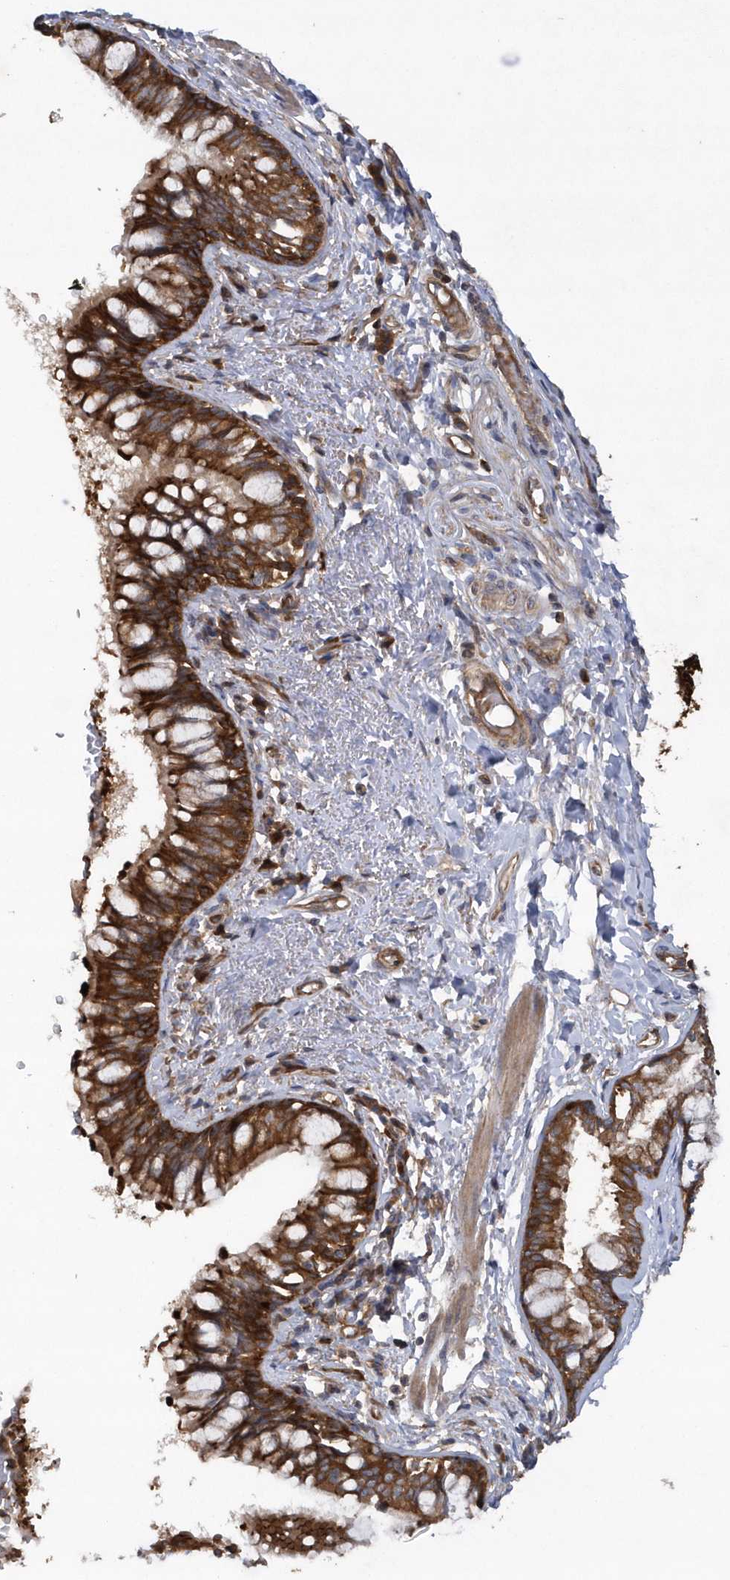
{"staining": {"intensity": "strong", "quantity": ">75%", "location": "cytoplasmic/membranous"}, "tissue": "bronchus", "cell_type": "Respiratory epithelial cells", "image_type": "normal", "snomed": [{"axis": "morphology", "description": "Normal tissue, NOS"}, {"axis": "topography", "description": "Cartilage tissue"}, {"axis": "topography", "description": "Bronchus"}], "caption": "A high-resolution micrograph shows immunohistochemistry (IHC) staining of unremarkable bronchus, which demonstrates strong cytoplasmic/membranous staining in approximately >75% of respiratory epithelial cells.", "gene": "PAICS", "patient": {"sex": "female", "age": 36}}